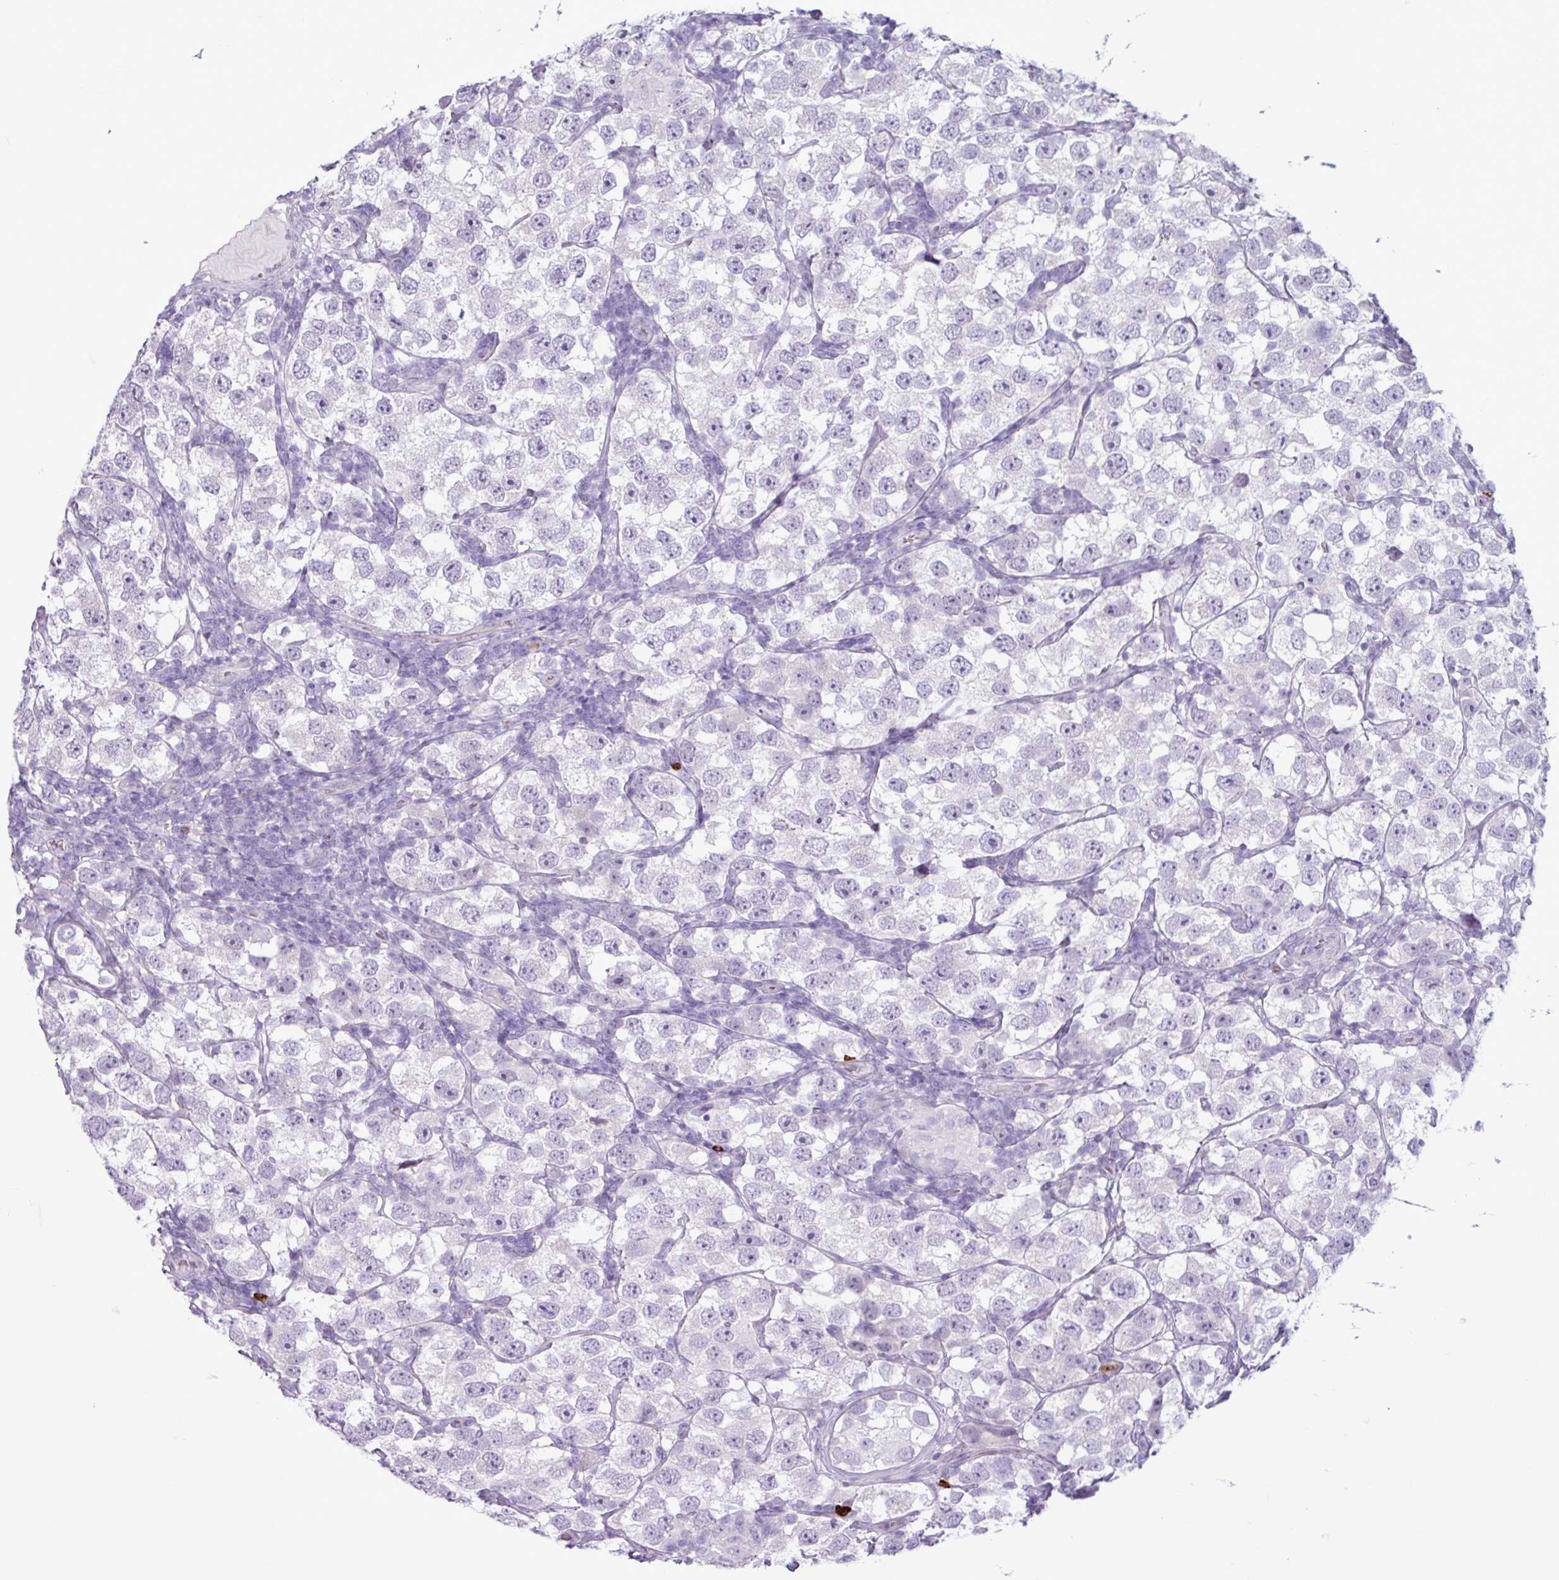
{"staining": {"intensity": "negative", "quantity": "none", "location": "none"}, "tissue": "testis cancer", "cell_type": "Tumor cells", "image_type": "cancer", "snomed": [{"axis": "morphology", "description": "Seminoma, NOS"}, {"axis": "topography", "description": "Testis"}], "caption": "Testis seminoma was stained to show a protein in brown. There is no significant expression in tumor cells.", "gene": "TMEM178A", "patient": {"sex": "male", "age": 26}}